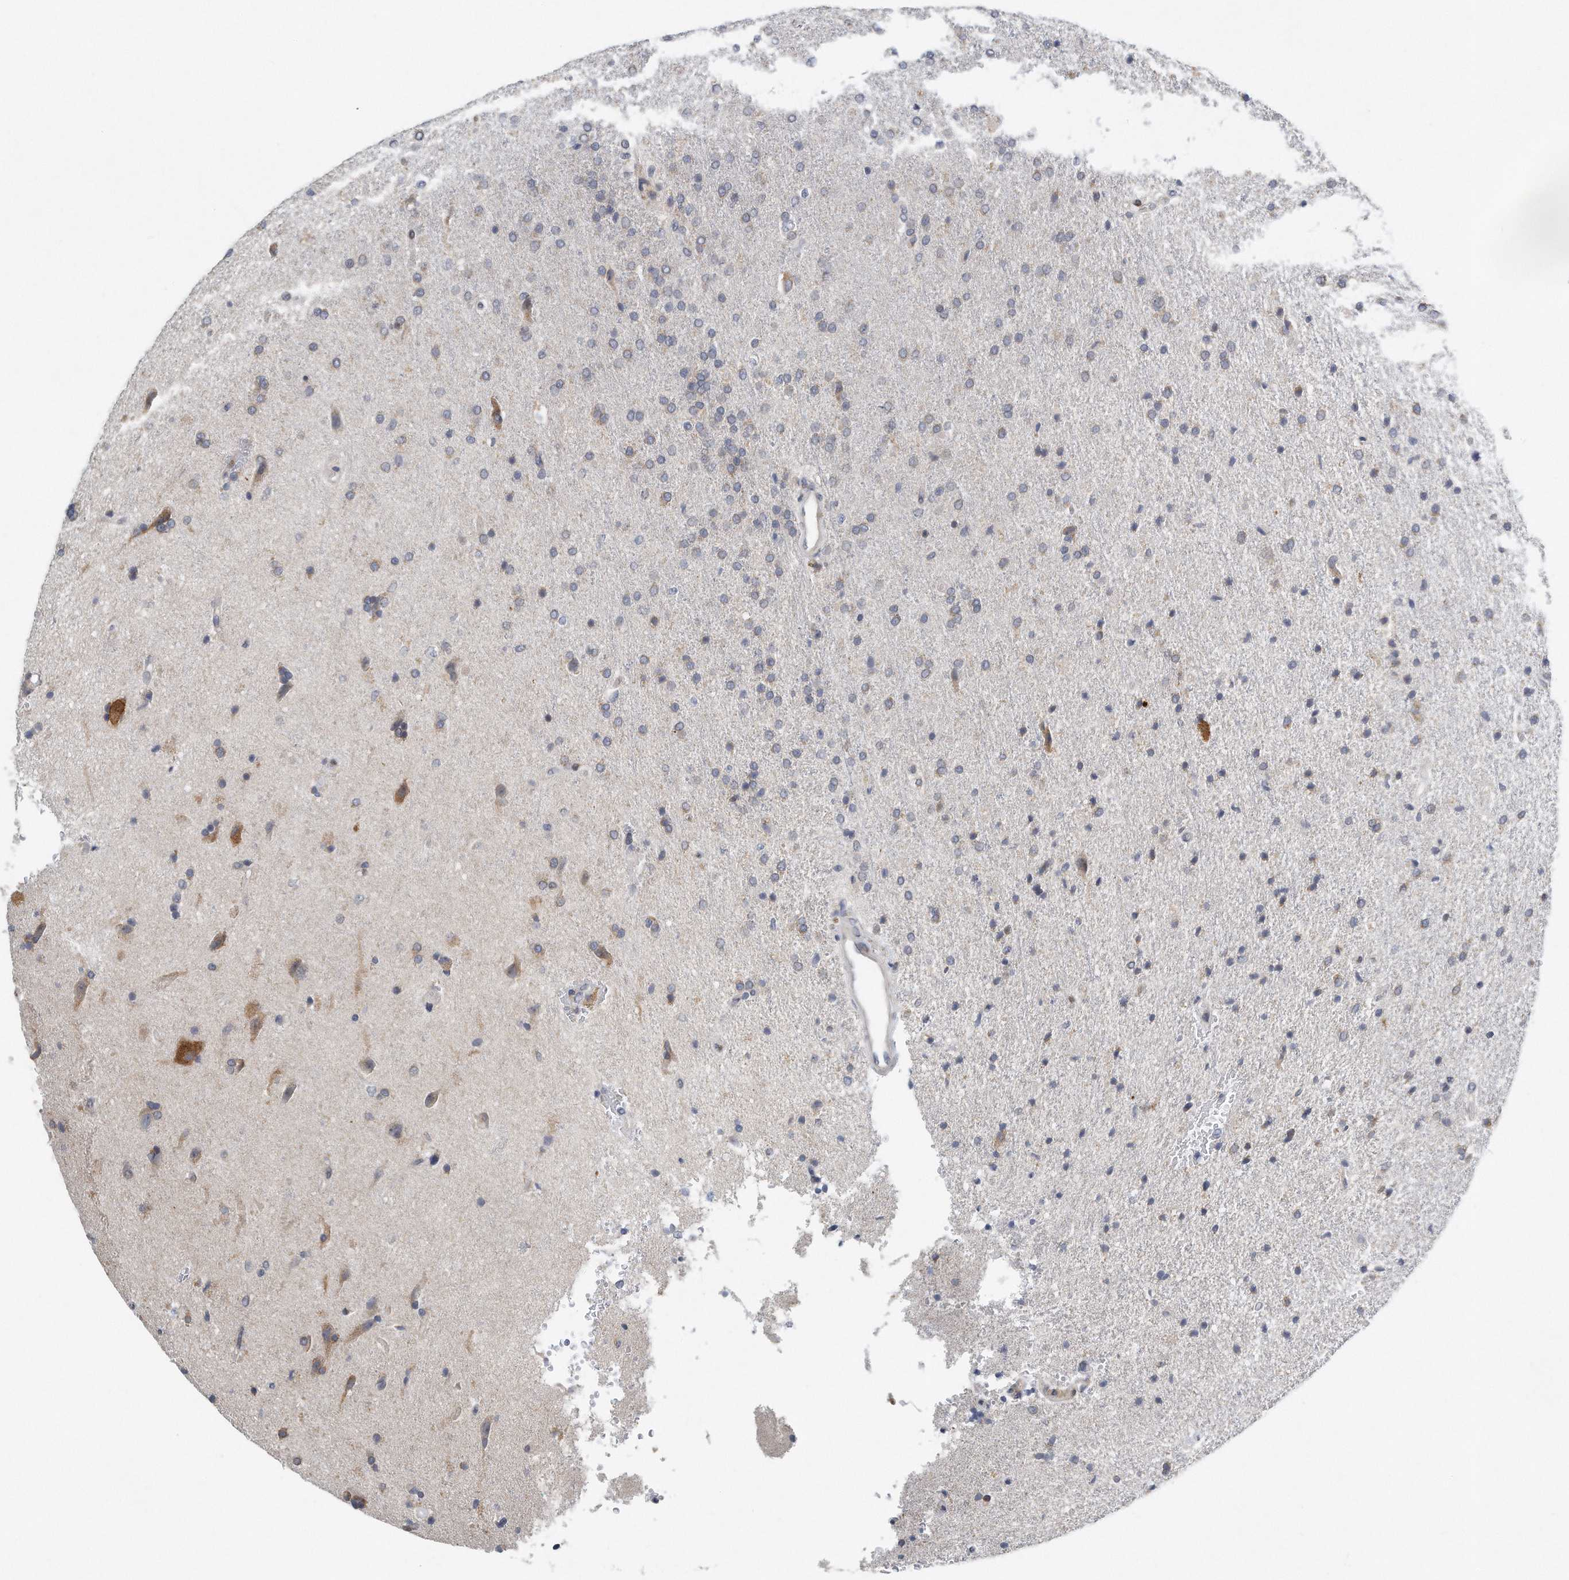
{"staining": {"intensity": "weak", "quantity": "<25%", "location": "cytoplasmic/membranous"}, "tissue": "glioma", "cell_type": "Tumor cells", "image_type": "cancer", "snomed": [{"axis": "morphology", "description": "Glioma, malignant, High grade"}, {"axis": "topography", "description": "Brain"}], "caption": "The photomicrograph reveals no staining of tumor cells in high-grade glioma (malignant).", "gene": "VLDLR", "patient": {"sex": "male", "age": 72}}